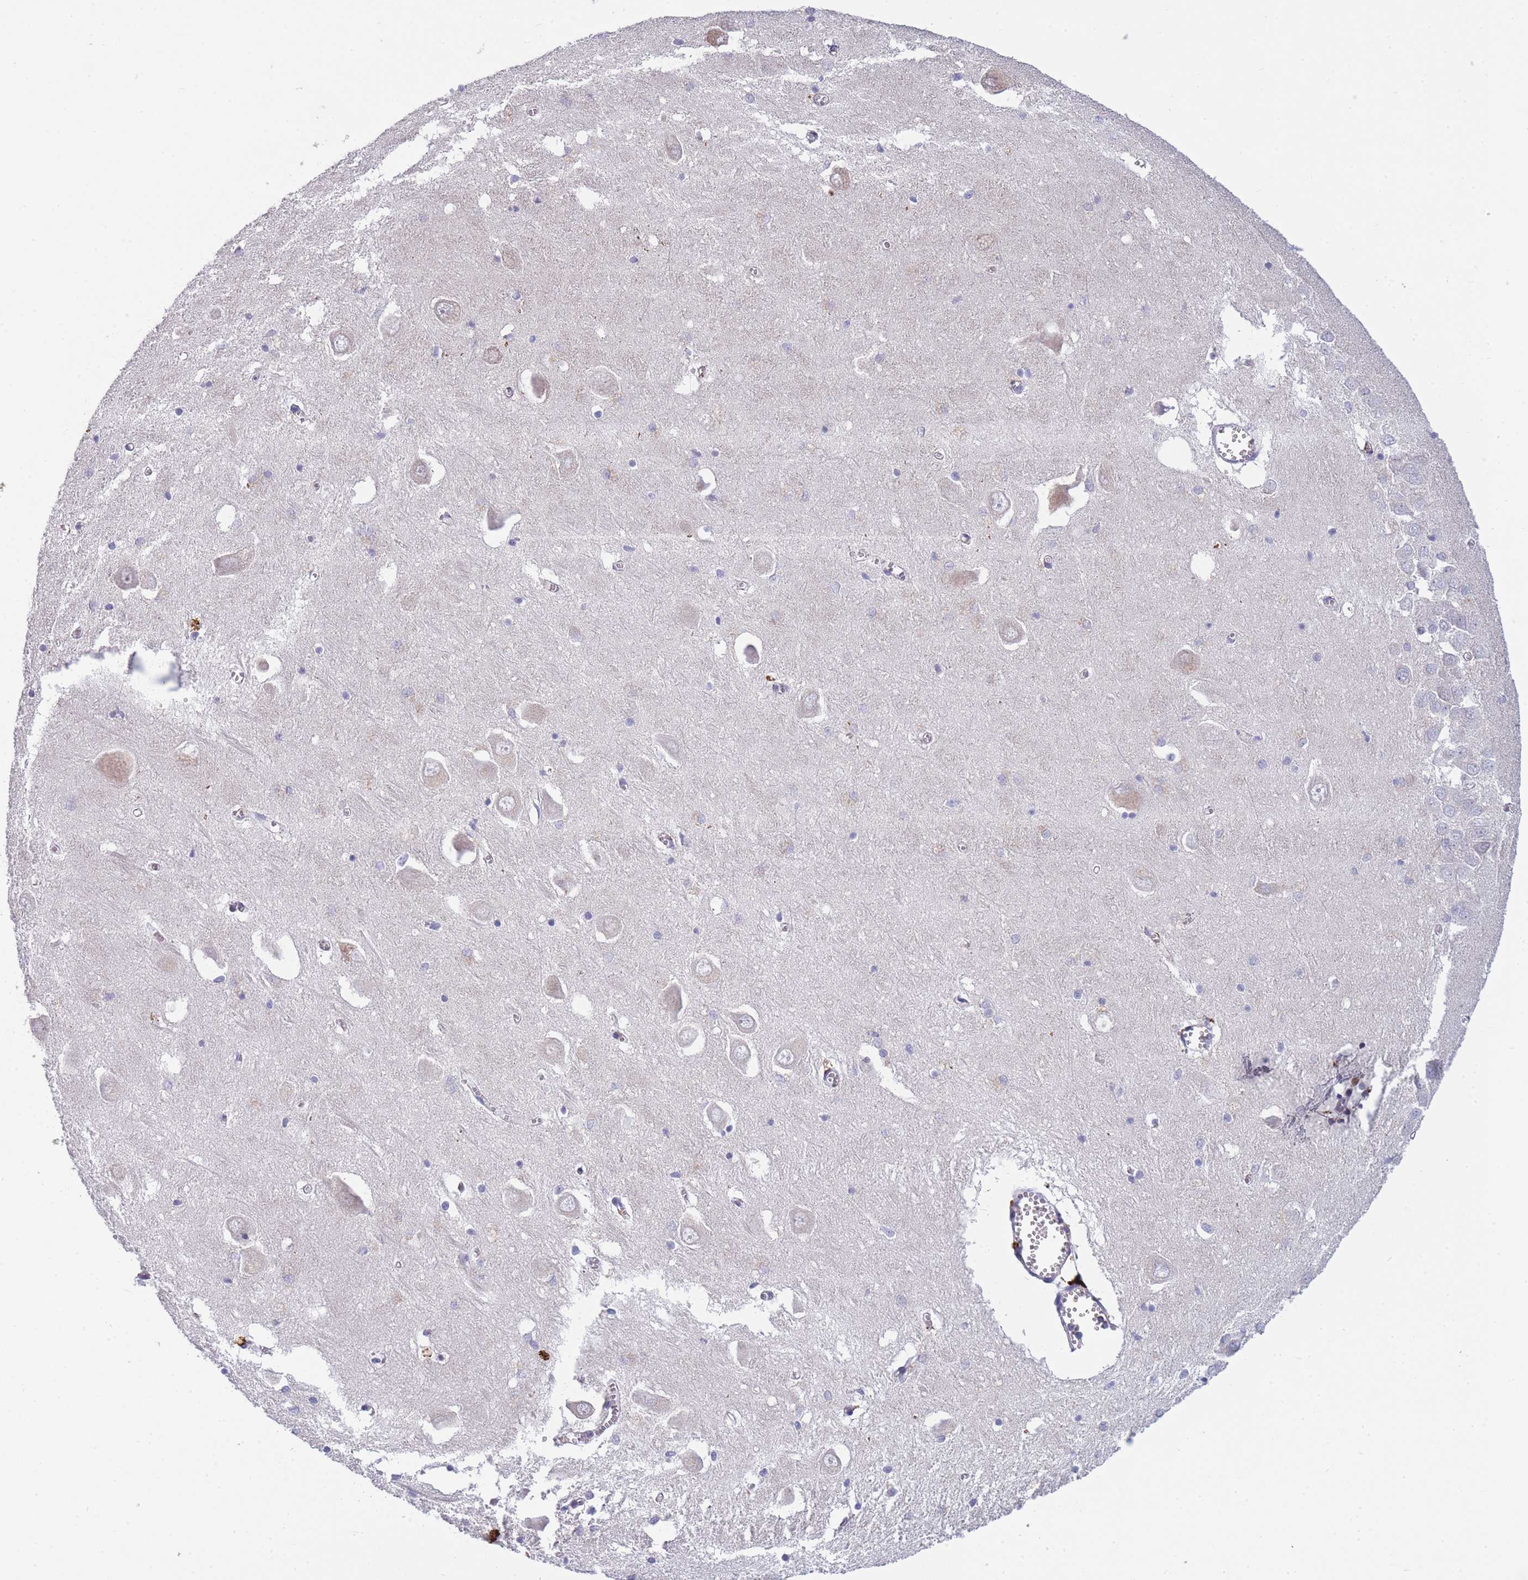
{"staining": {"intensity": "negative", "quantity": "none", "location": "none"}, "tissue": "hippocampus", "cell_type": "Glial cells", "image_type": "normal", "snomed": [{"axis": "morphology", "description": "Normal tissue, NOS"}, {"axis": "topography", "description": "Hippocampus"}], "caption": "IHC of normal hippocampus displays no positivity in glial cells. (Stains: DAB (3,3'-diaminobenzidine) immunohistochemistry with hematoxylin counter stain, Microscopy: brightfield microscopy at high magnification).", "gene": "TRIM61", "patient": {"sex": "male", "age": 70}}